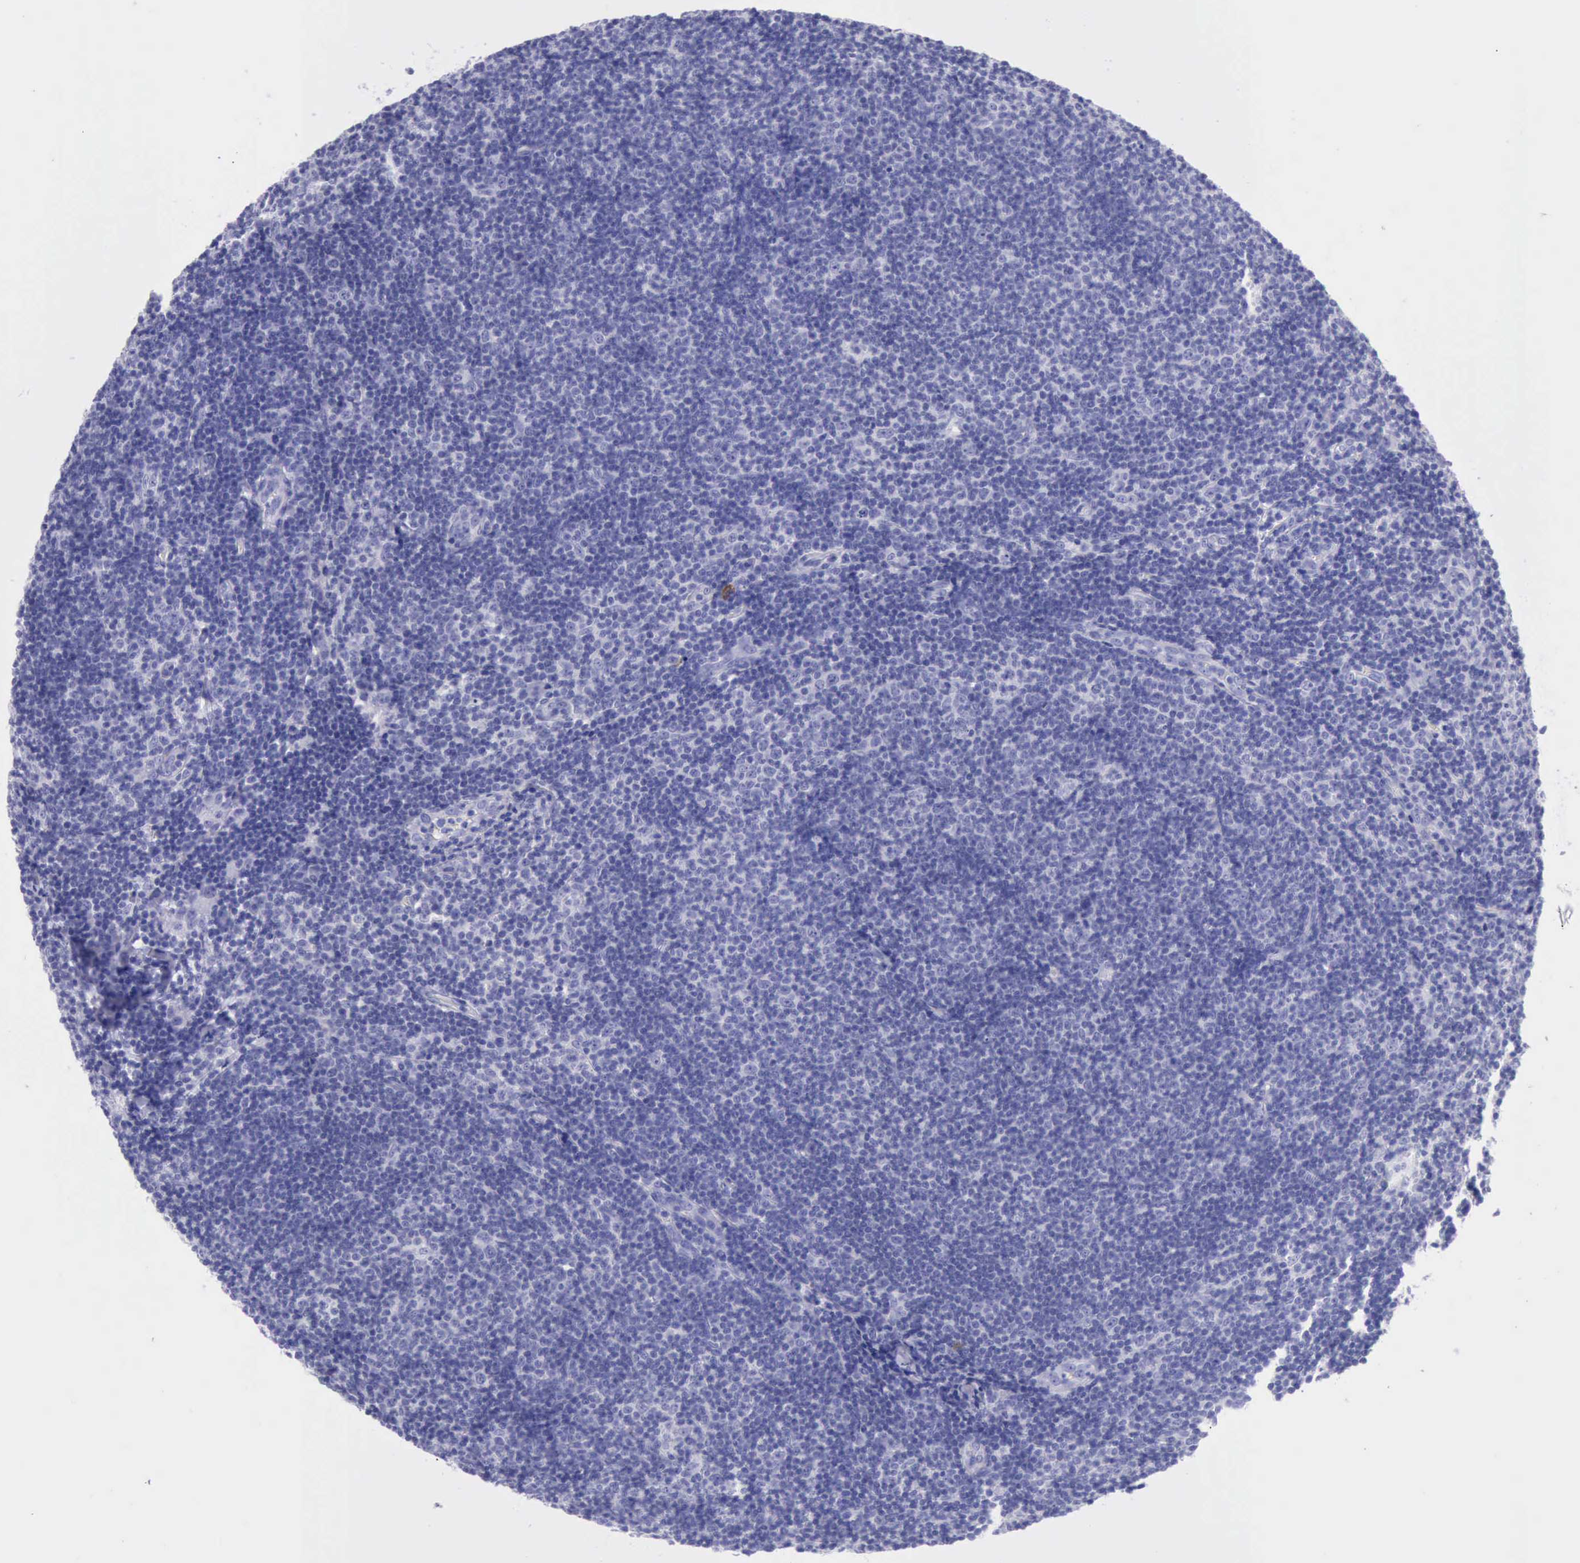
{"staining": {"intensity": "negative", "quantity": "none", "location": "none"}, "tissue": "lymphoma", "cell_type": "Tumor cells", "image_type": "cancer", "snomed": [{"axis": "morphology", "description": "Malignant lymphoma, non-Hodgkin's type, Low grade"}, {"axis": "topography", "description": "Lymph node"}], "caption": "The histopathology image displays no significant positivity in tumor cells of lymphoma.", "gene": "KRT8", "patient": {"sex": "male", "age": 49}}